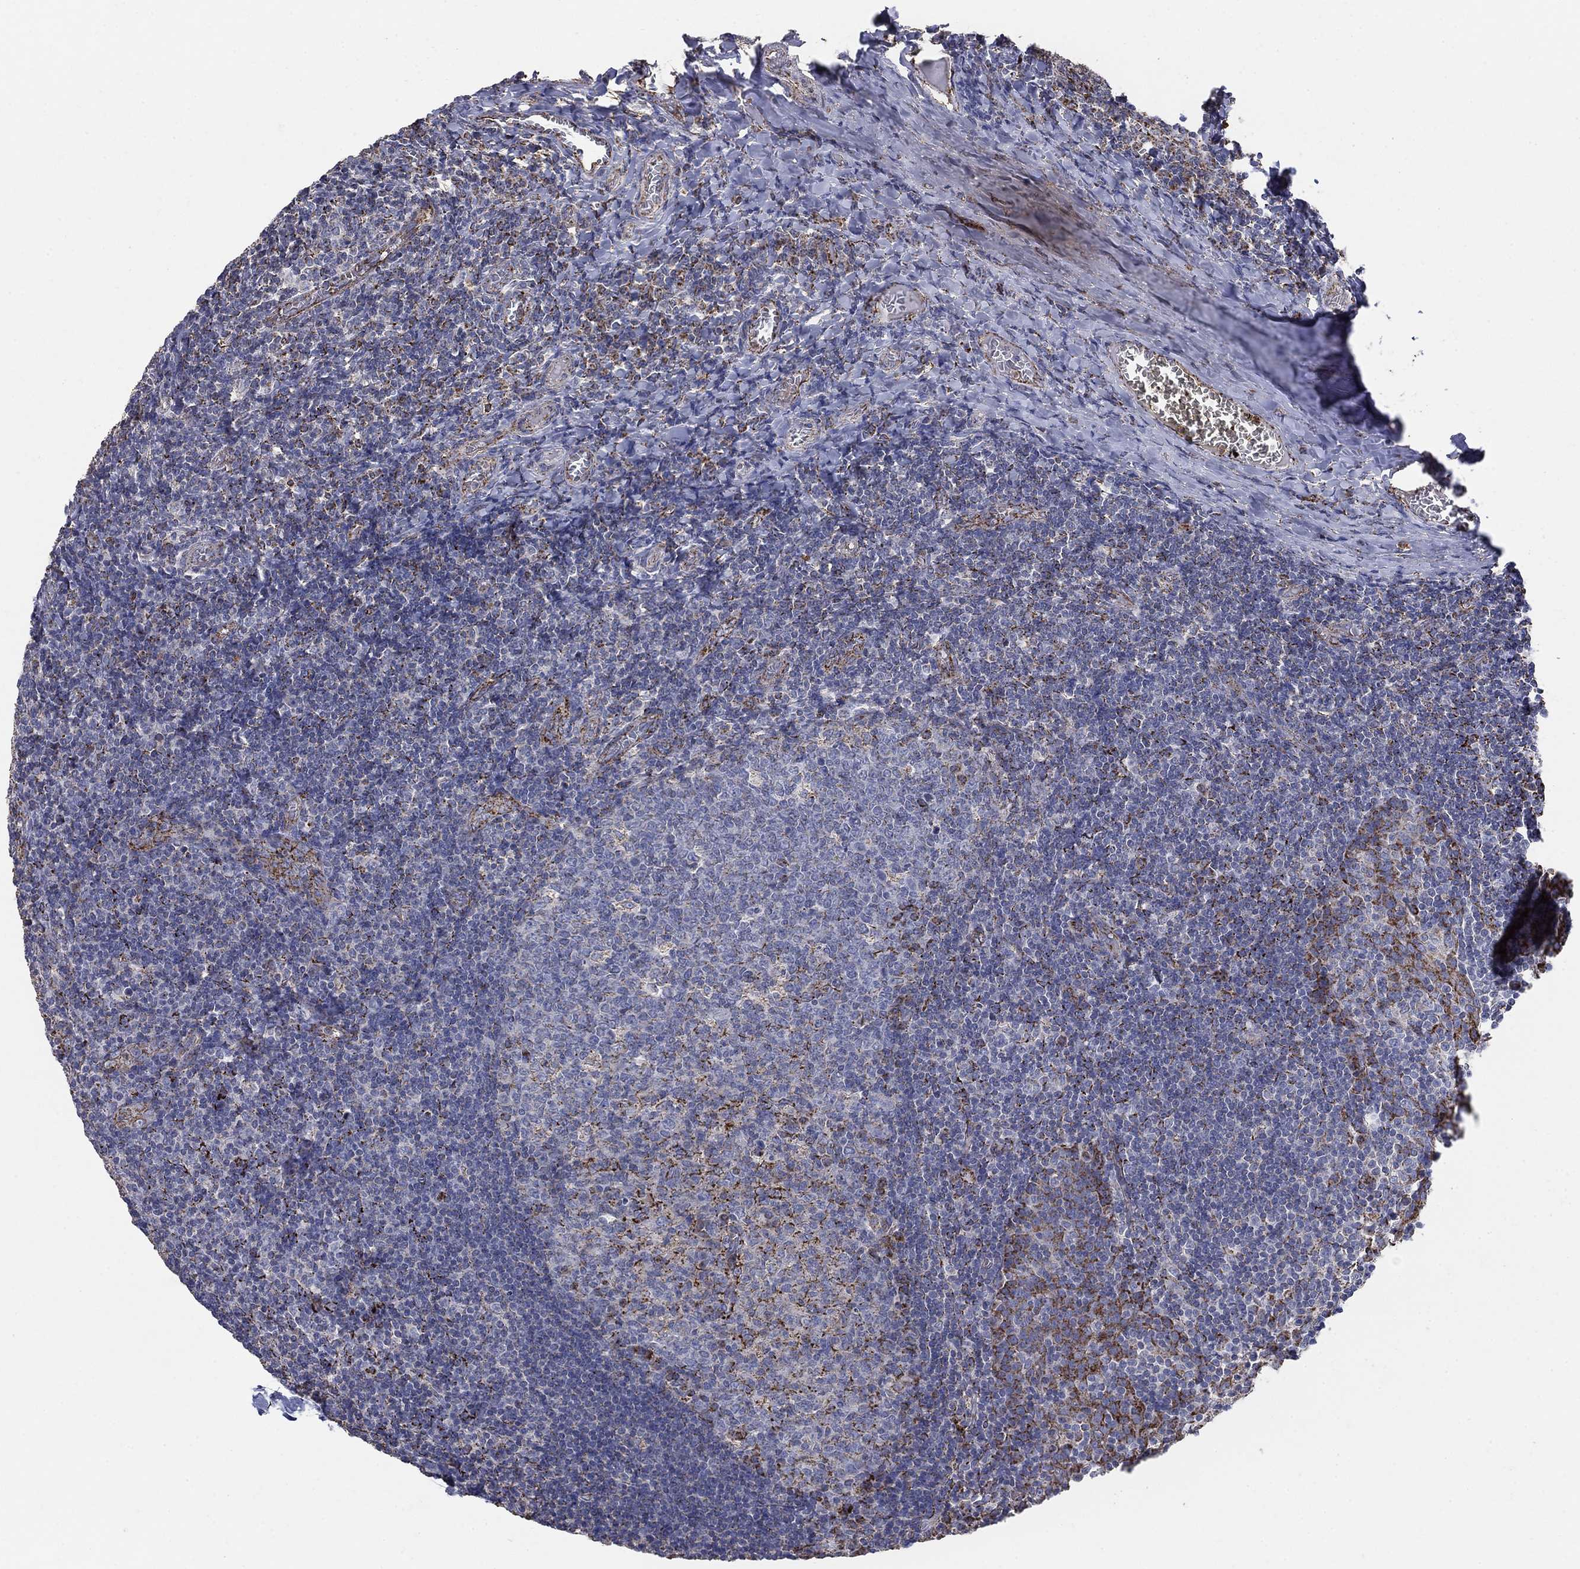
{"staining": {"intensity": "strong", "quantity": "<25%", "location": "cytoplasmic/membranous"}, "tissue": "tonsil", "cell_type": "Germinal center cells", "image_type": "normal", "snomed": [{"axis": "morphology", "description": "Normal tissue, NOS"}, {"axis": "topography", "description": "Tonsil"}], "caption": "IHC micrograph of normal tonsil: tonsil stained using immunohistochemistry exhibits medium levels of strong protein expression localized specifically in the cytoplasmic/membranous of germinal center cells, appearing as a cytoplasmic/membranous brown color.", "gene": "PNPLA2", "patient": {"sex": "female", "age": 13}}